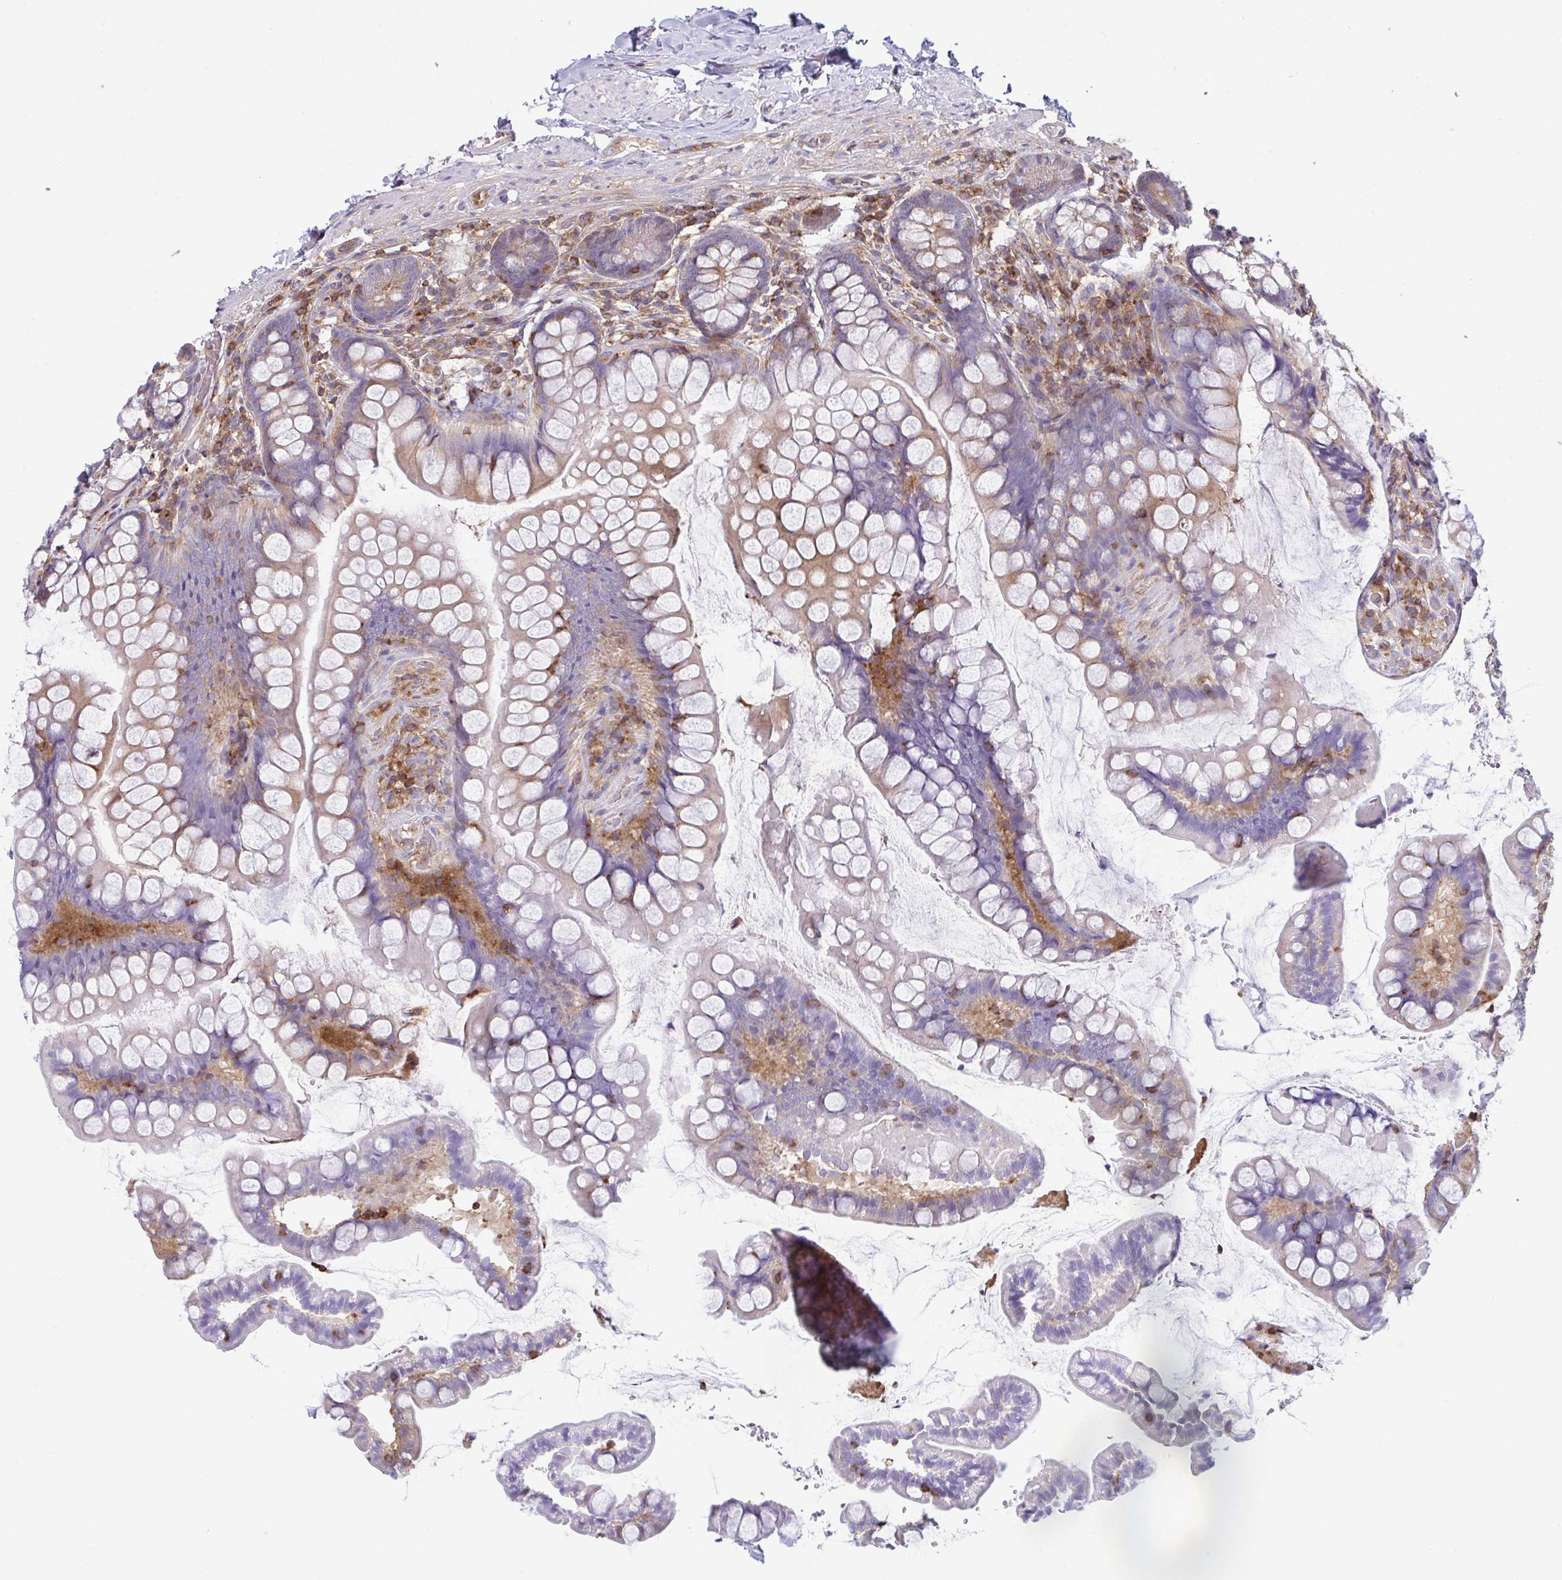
{"staining": {"intensity": "weak", "quantity": "25%-75%", "location": "cytoplasmic/membranous"}, "tissue": "small intestine", "cell_type": "Glandular cells", "image_type": "normal", "snomed": [{"axis": "morphology", "description": "Normal tissue, NOS"}, {"axis": "topography", "description": "Small intestine"}], "caption": "This is an image of IHC staining of unremarkable small intestine, which shows weak positivity in the cytoplasmic/membranous of glandular cells.", "gene": "TSC22D3", "patient": {"sex": "male", "age": 70}}